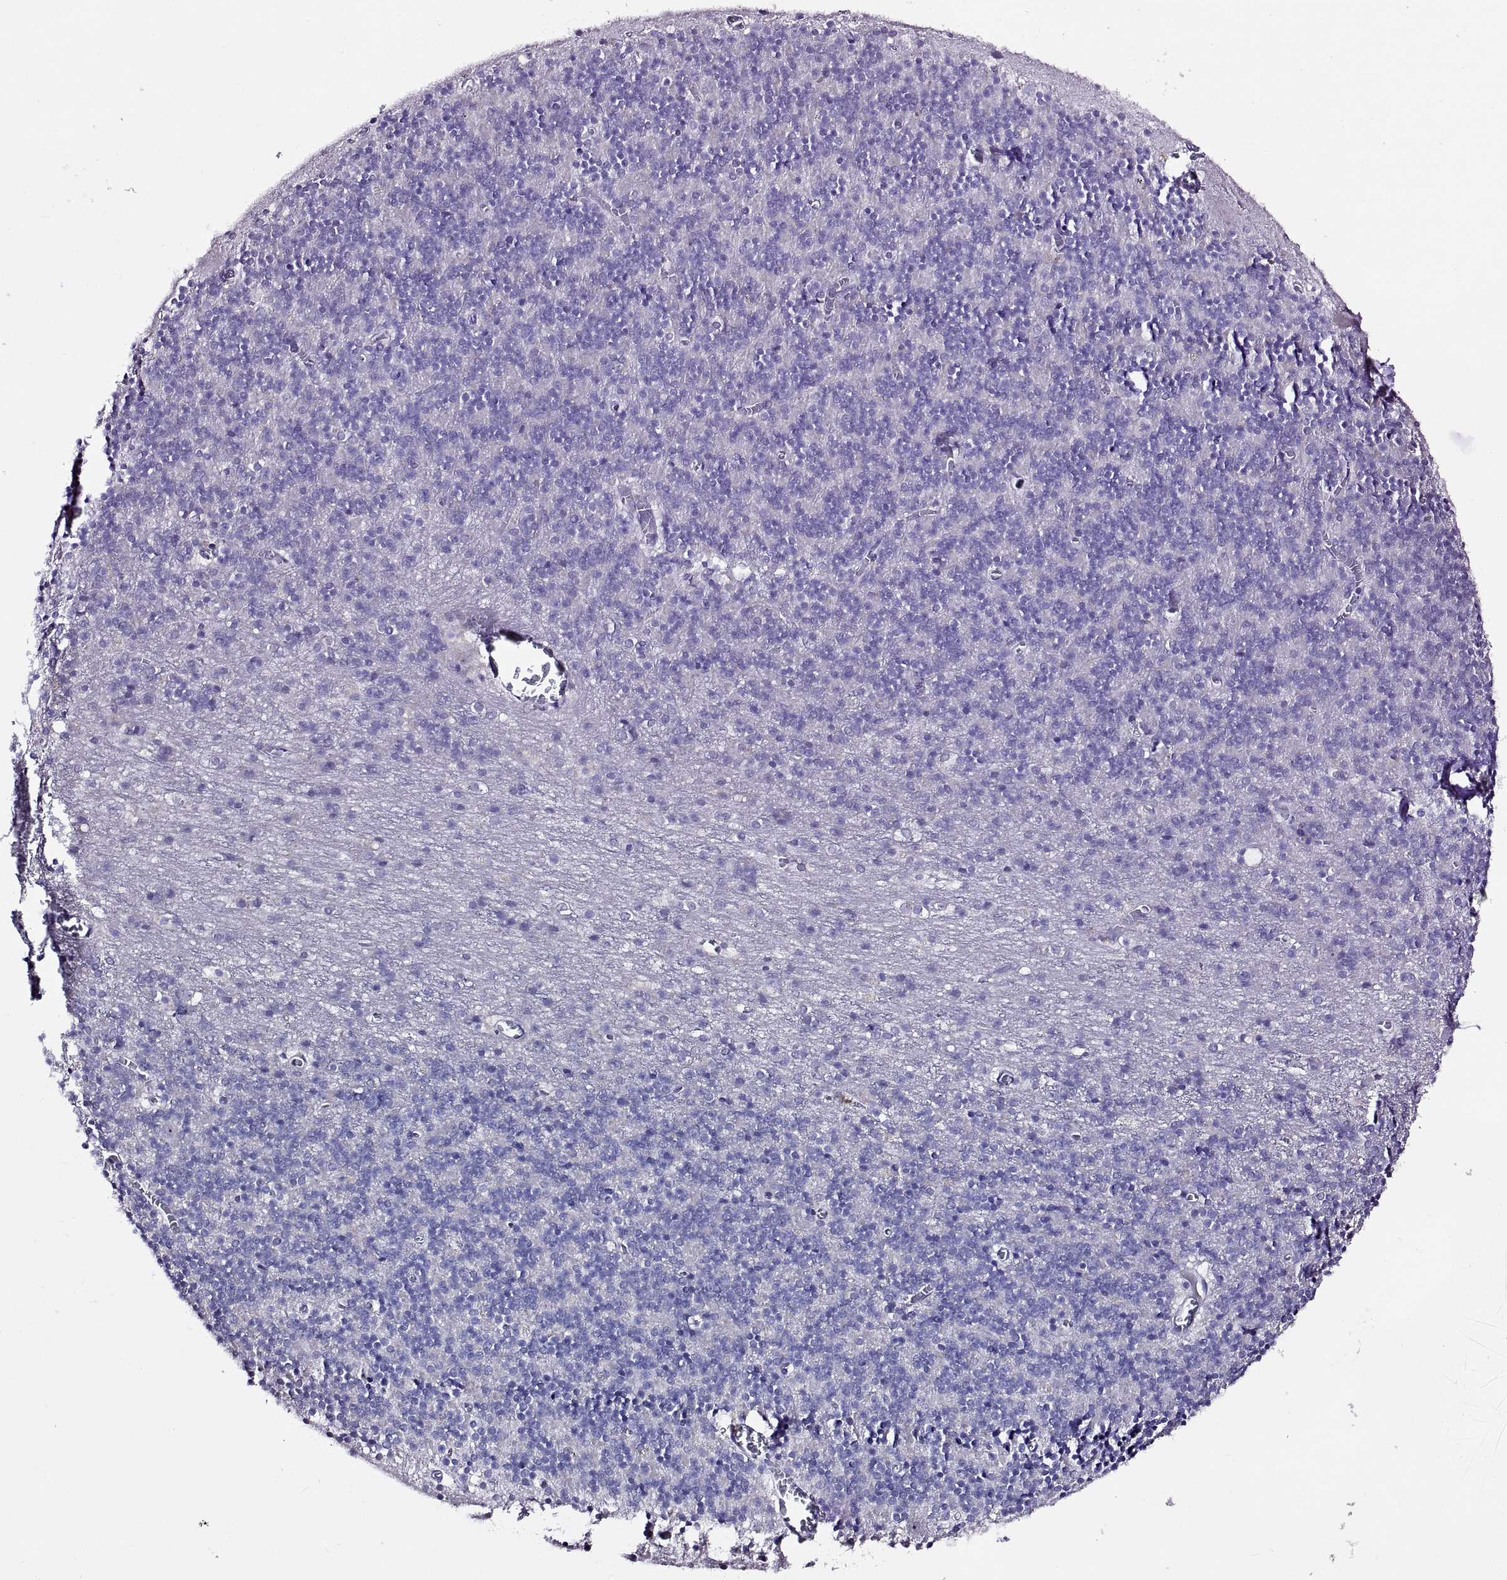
{"staining": {"intensity": "negative", "quantity": "none", "location": "none"}, "tissue": "cerebellum", "cell_type": "Cells in granular layer", "image_type": "normal", "snomed": [{"axis": "morphology", "description": "Normal tissue, NOS"}, {"axis": "topography", "description": "Cerebellum"}], "caption": "Cerebellum stained for a protein using immunohistochemistry demonstrates no staining cells in granular layer.", "gene": "VSX2", "patient": {"sex": "male", "age": 70}}